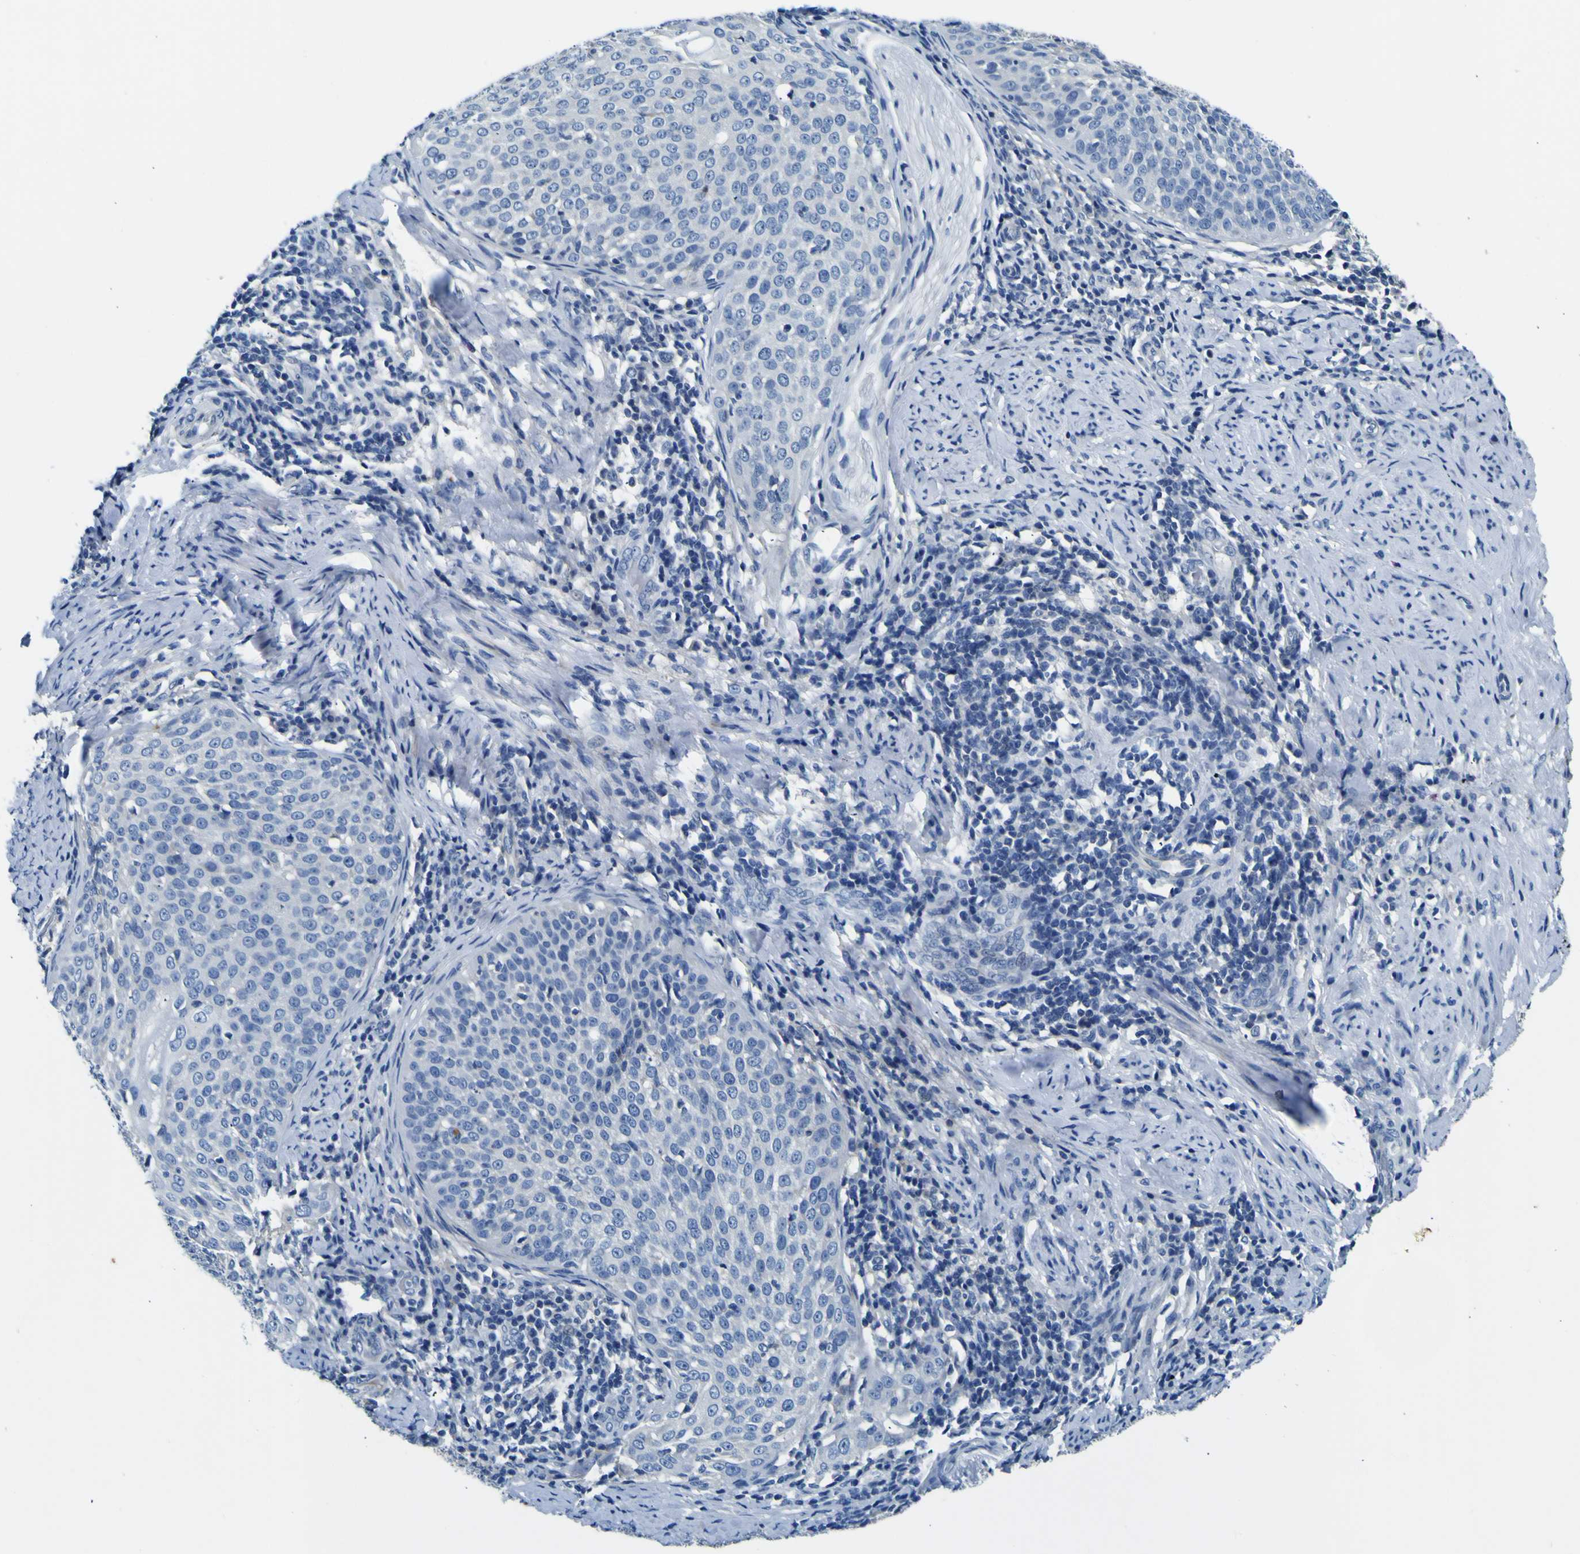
{"staining": {"intensity": "negative", "quantity": "none", "location": "none"}, "tissue": "cervical cancer", "cell_type": "Tumor cells", "image_type": "cancer", "snomed": [{"axis": "morphology", "description": "Squamous cell carcinoma, NOS"}, {"axis": "topography", "description": "Cervix"}], "caption": "A photomicrograph of human cervical cancer is negative for staining in tumor cells. Nuclei are stained in blue.", "gene": "ADGRA2", "patient": {"sex": "female", "age": 51}}